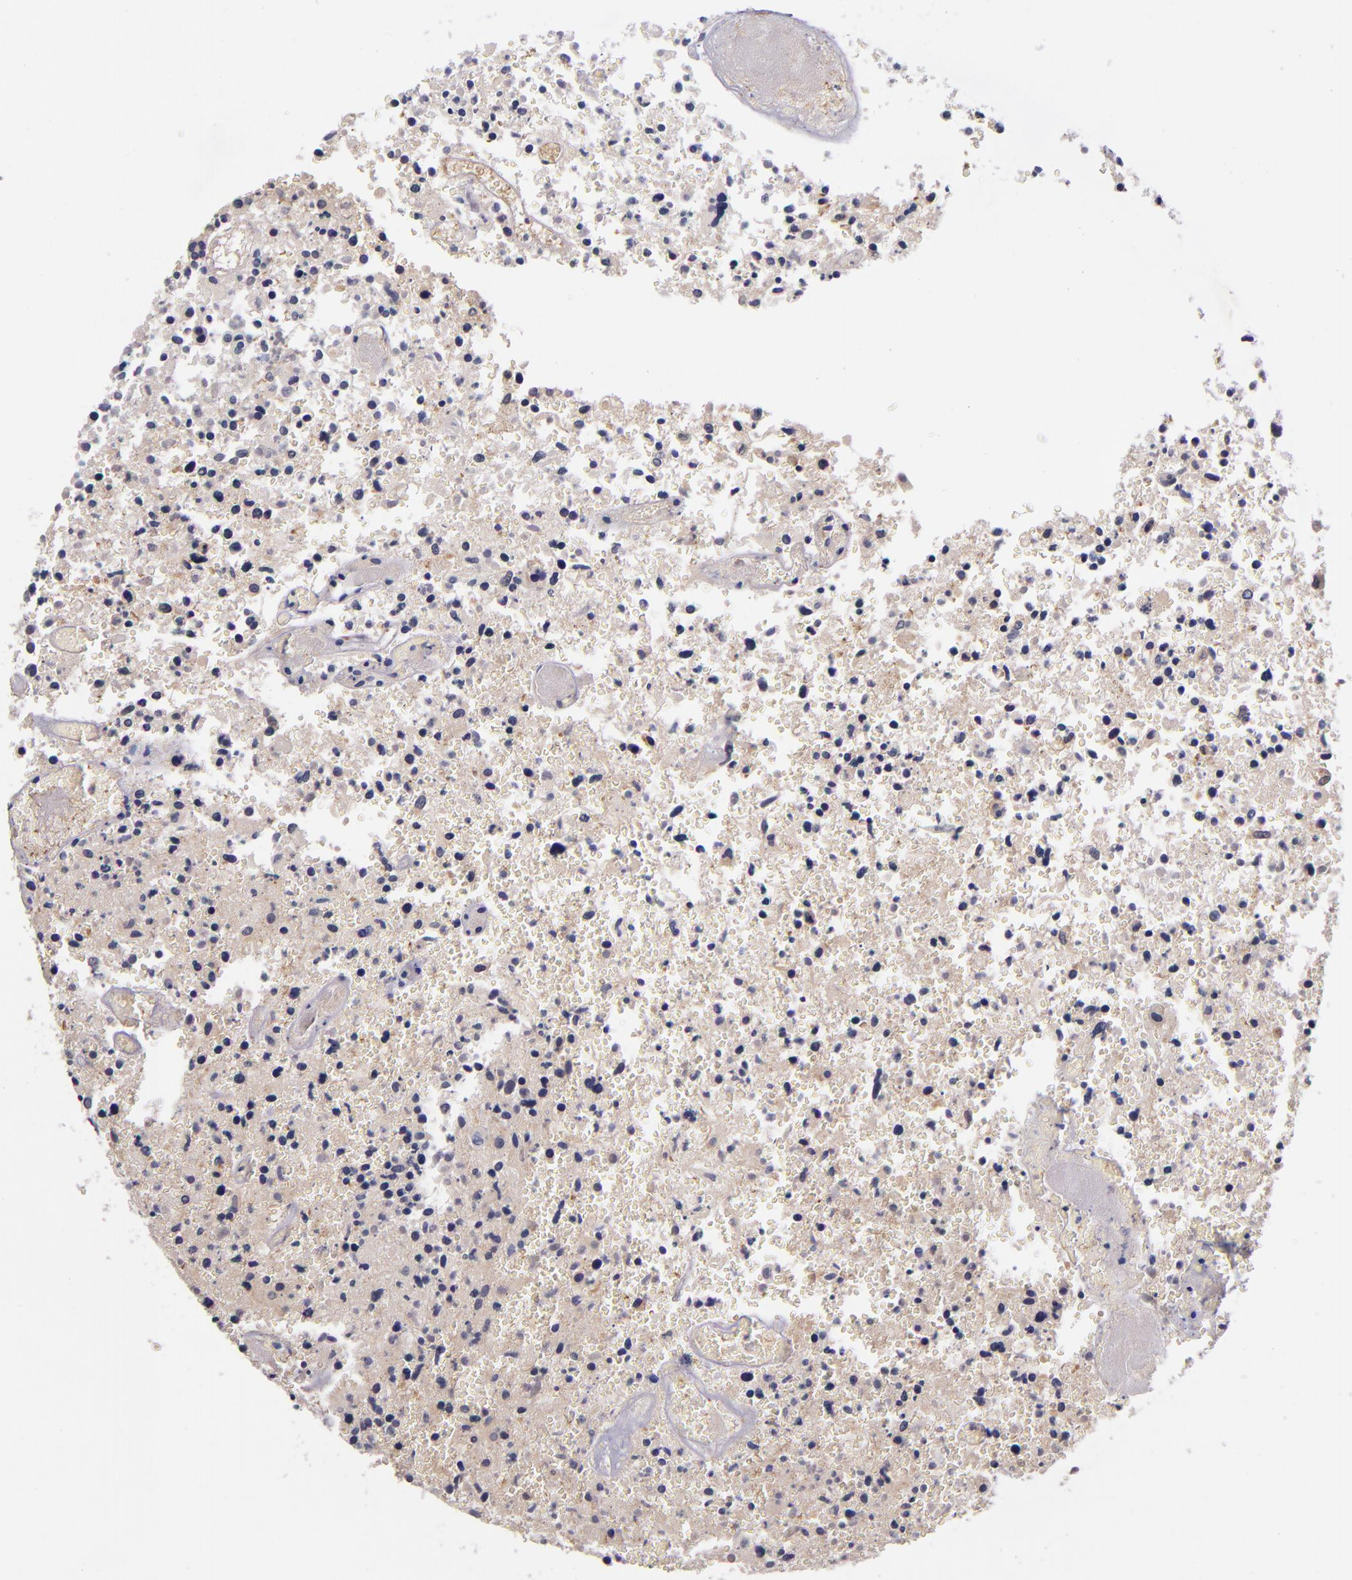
{"staining": {"intensity": "negative", "quantity": "none", "location": "none"}, "tissue": "glioma", "cell_type": "Tumor cells", "image_type": "cancer", "snomed": [{"axis": "morphology", "description": "Glioma, malignant, High grade"}, {"axis": "topography", "description": "Brain"}], "caption": "DAB immunohistochemical staining of human high-grade glioma (malignant) exhibits no significant expression in tumor cells.", "gene": "RBP4", "patient": {"sex": "male", "age": 72}}